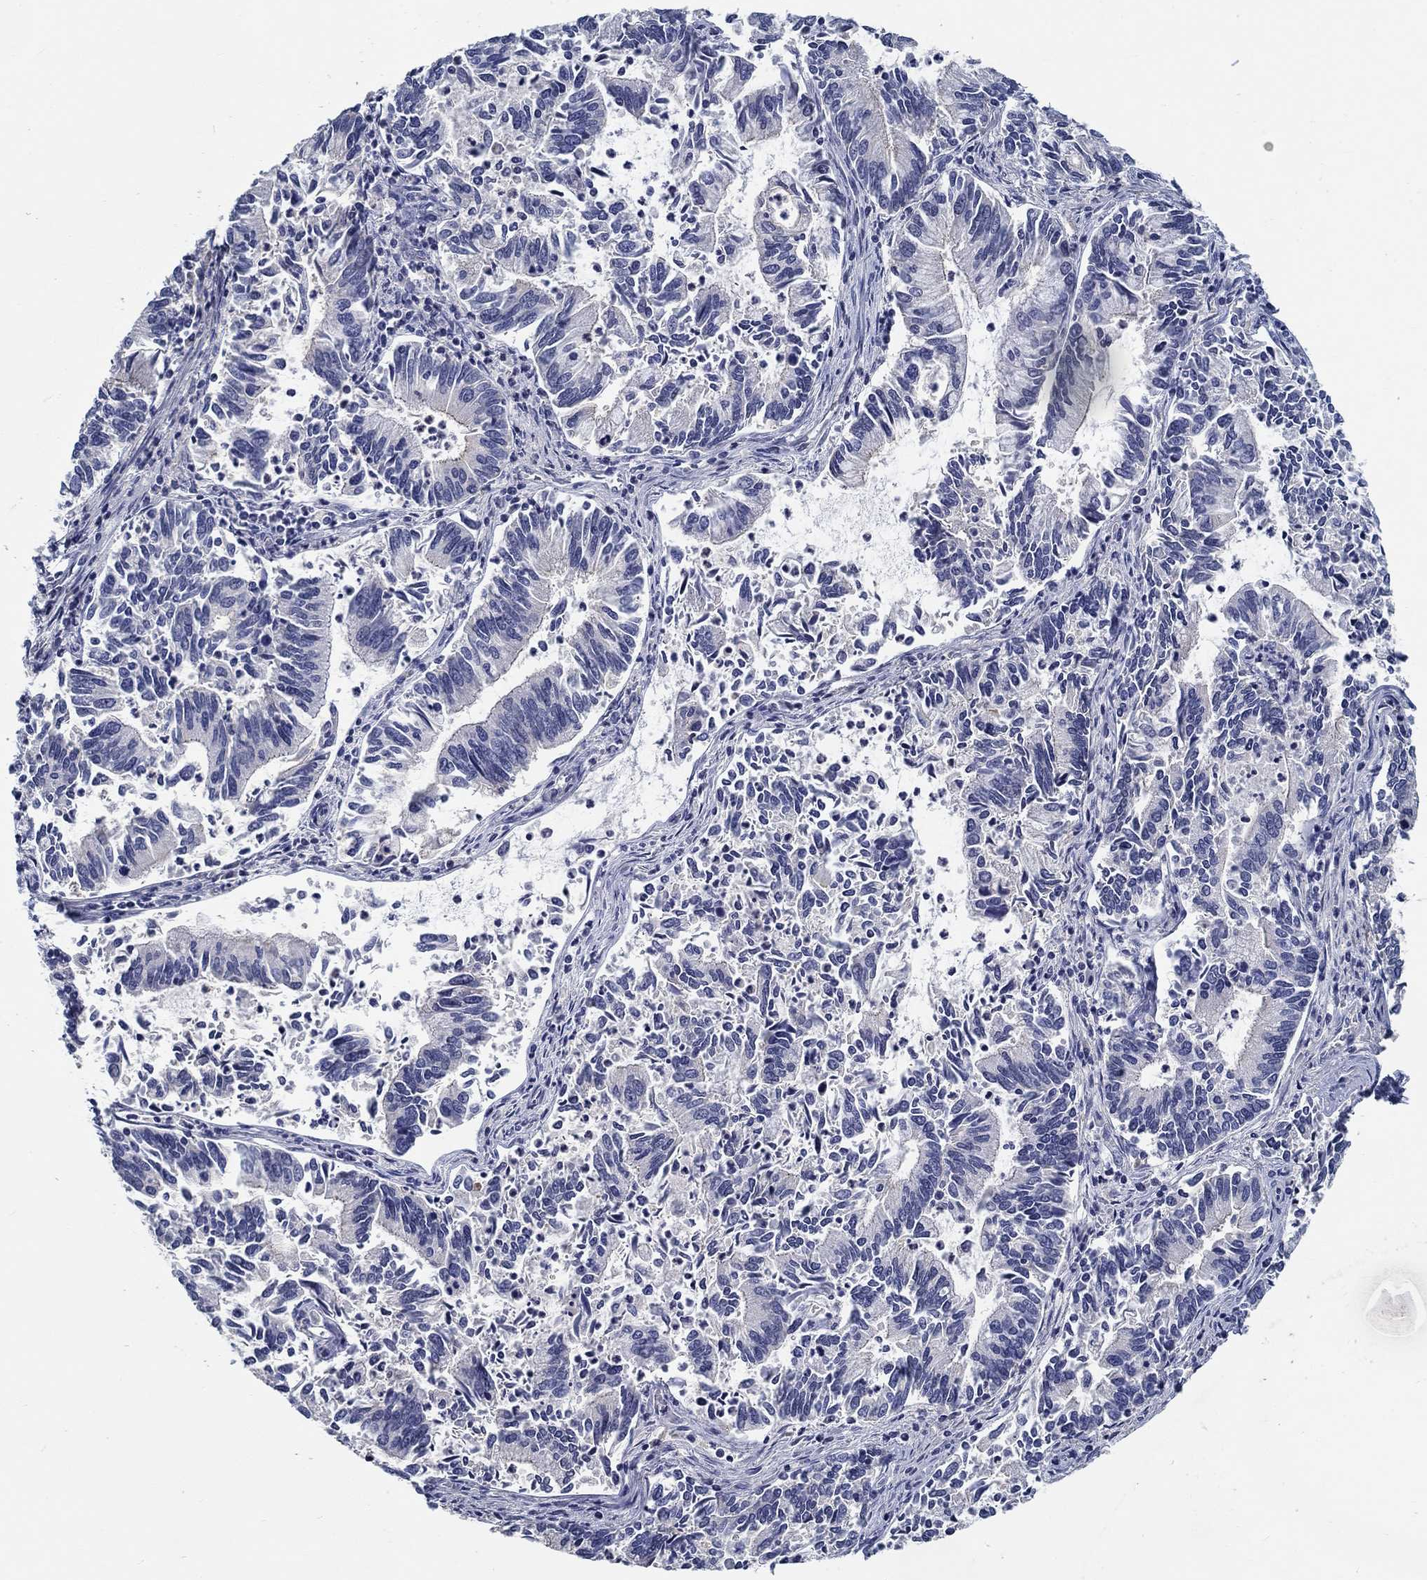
{"staining": {"intensity": "negative", "quantity": "none", "location": "none"}, "tissue": "cervical cancer", "cell_type": "Tumor cells", "image_type": "cancer", "snomed": [{"axis": "morphology", "description": "Adenocarcinoma, NOS"}, {"axis": "topography", "description": "Cervix"}], "caption": "The histopathology image exhibits no staining of tumor cells in cervical cancer (adenocarcinoma).", "gene": "MYBPC1", "patient": {"sex": "female", "age": 42}}